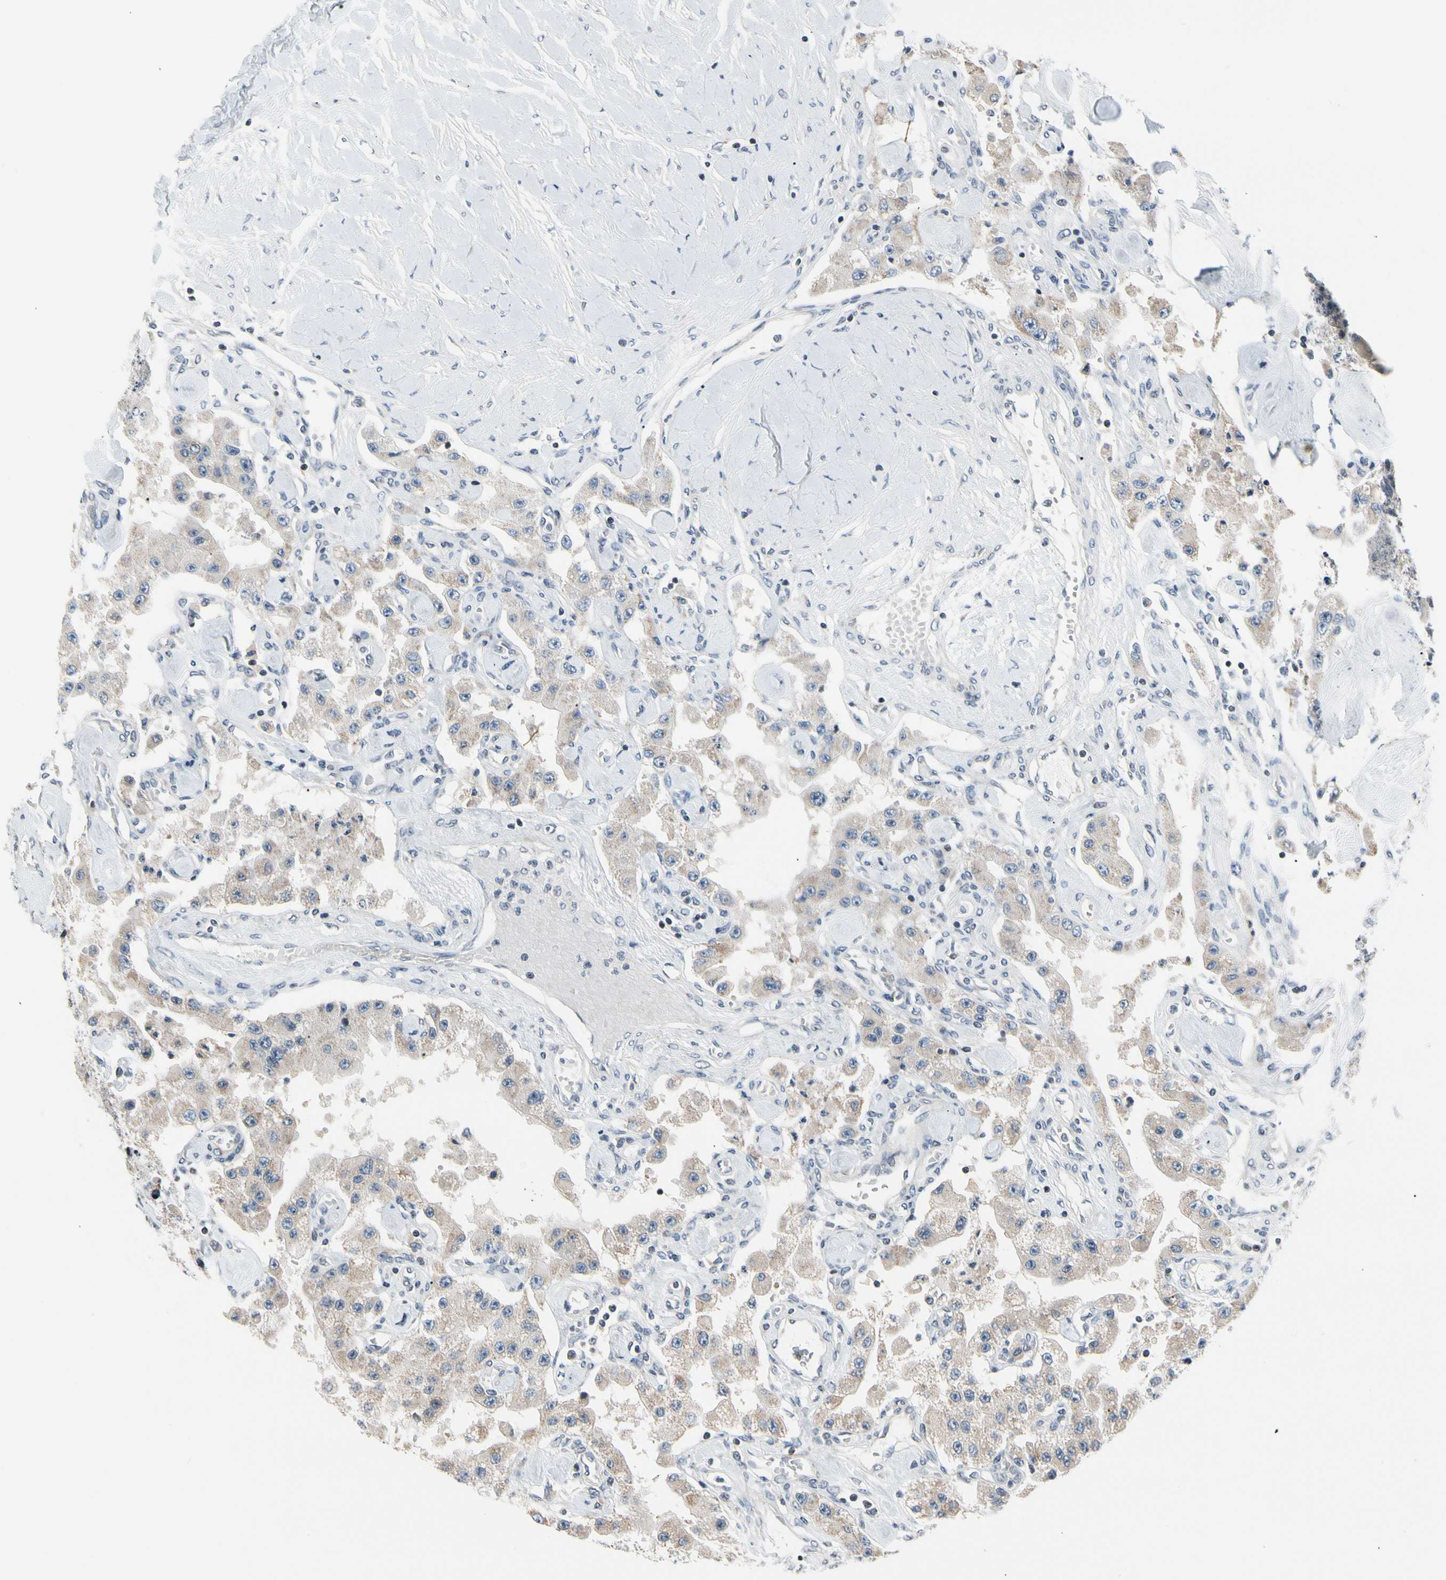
{"staining": {"intensity": "weak", "quantity": ">75%", "location": "cytoplasmic/membranous"}, "tissue": "carcinoid", "cell_type": "Tumor cells", "image_type": "cancer", "snomed": [{"axis": "morphology", "description": "Carcinoid, malignant, NOS"}, {"axis": "topography", "description": "Pancreas"}], "caption": "A histopathology image showing weak cytoplasmic/membranous expression in approximately >75% of tumor cells in carcinoid (malignant), as visualized by brown immunohistochemical staining.", "gene": "SOX30", "patient": {"sex": "male", "age": 41}}